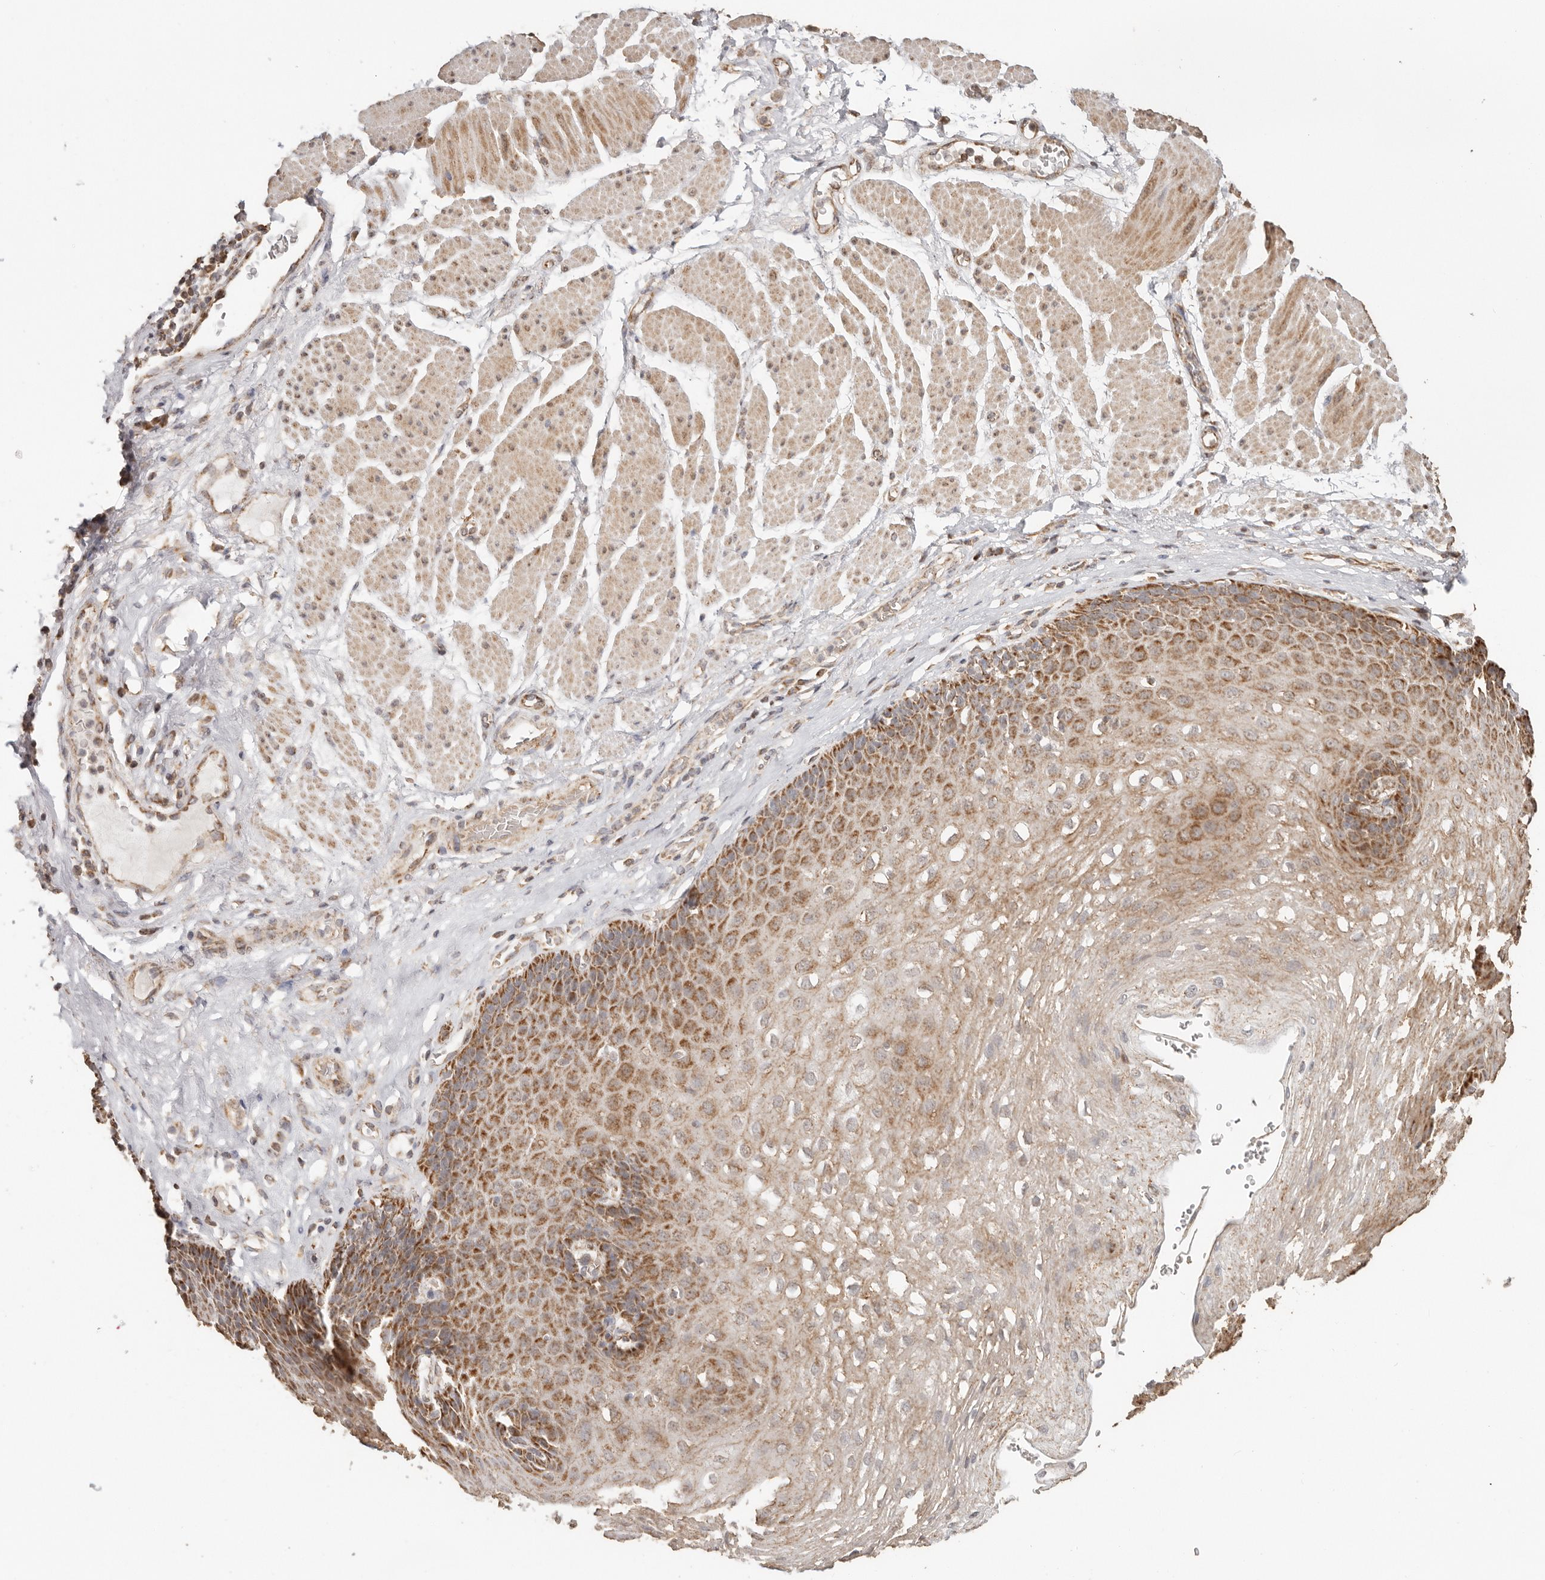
{"staining": {"intensity": "strong", "quantity": "25%-75%", "location": "cytoplasmic/membranous"}, "tissue": "esophagus", "cell_type": "Squamous epithelial cells", "image_type": "normal", "snomed": [{"axis": "morphology", "description": "Normal tissue, NOS"}, {"axis": "topography", "description": "Esophagus"}], "caption": "A histopathology image of human esophagus stained for a protein shows strong cytoplasmic/membranous brown staining in squamous epithelial cells.", "gene": "NDUFB11", "patient": {"sex": "female", "age": 66}}